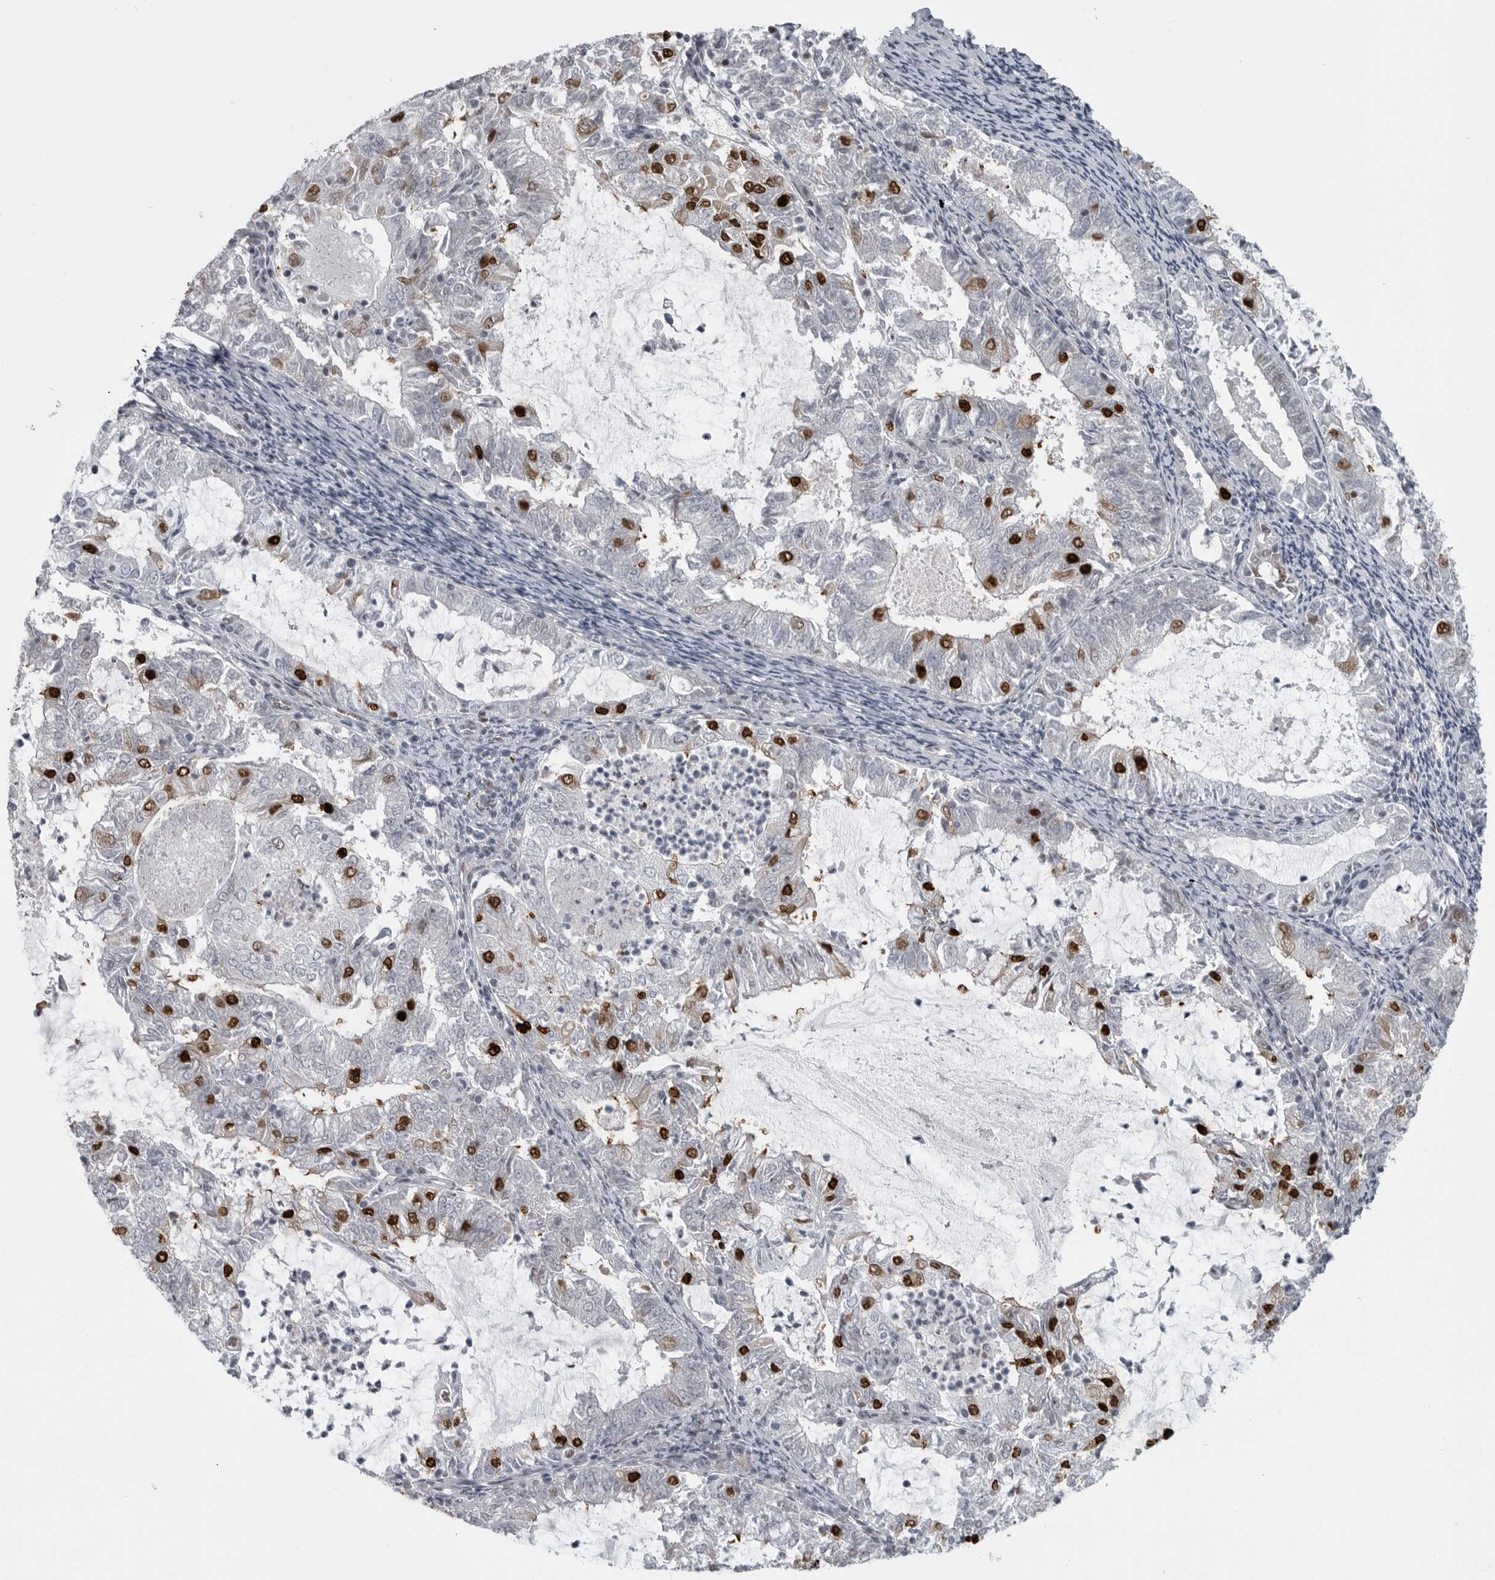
{"staining": {"intensity": "strong", "quantity": "<25%", "location": "nuclear"}, "tissue": "endometrial cancer", "cell_type": "Tumor cells", "image_type": "cancer", "snomed": [{"axis": "morphology", "description": "Adenocarcinoma, NOS"}, {"axis": "topography", "description": "Endometrium"}], "caption": "Protein staining of adenocarcinoma (endometrial) tissue demonstrates strong nuclear expression in approximately <25% of tumor cells.", "gene": "HMGN3", "patient": {"sex": "female", "age": 57}}